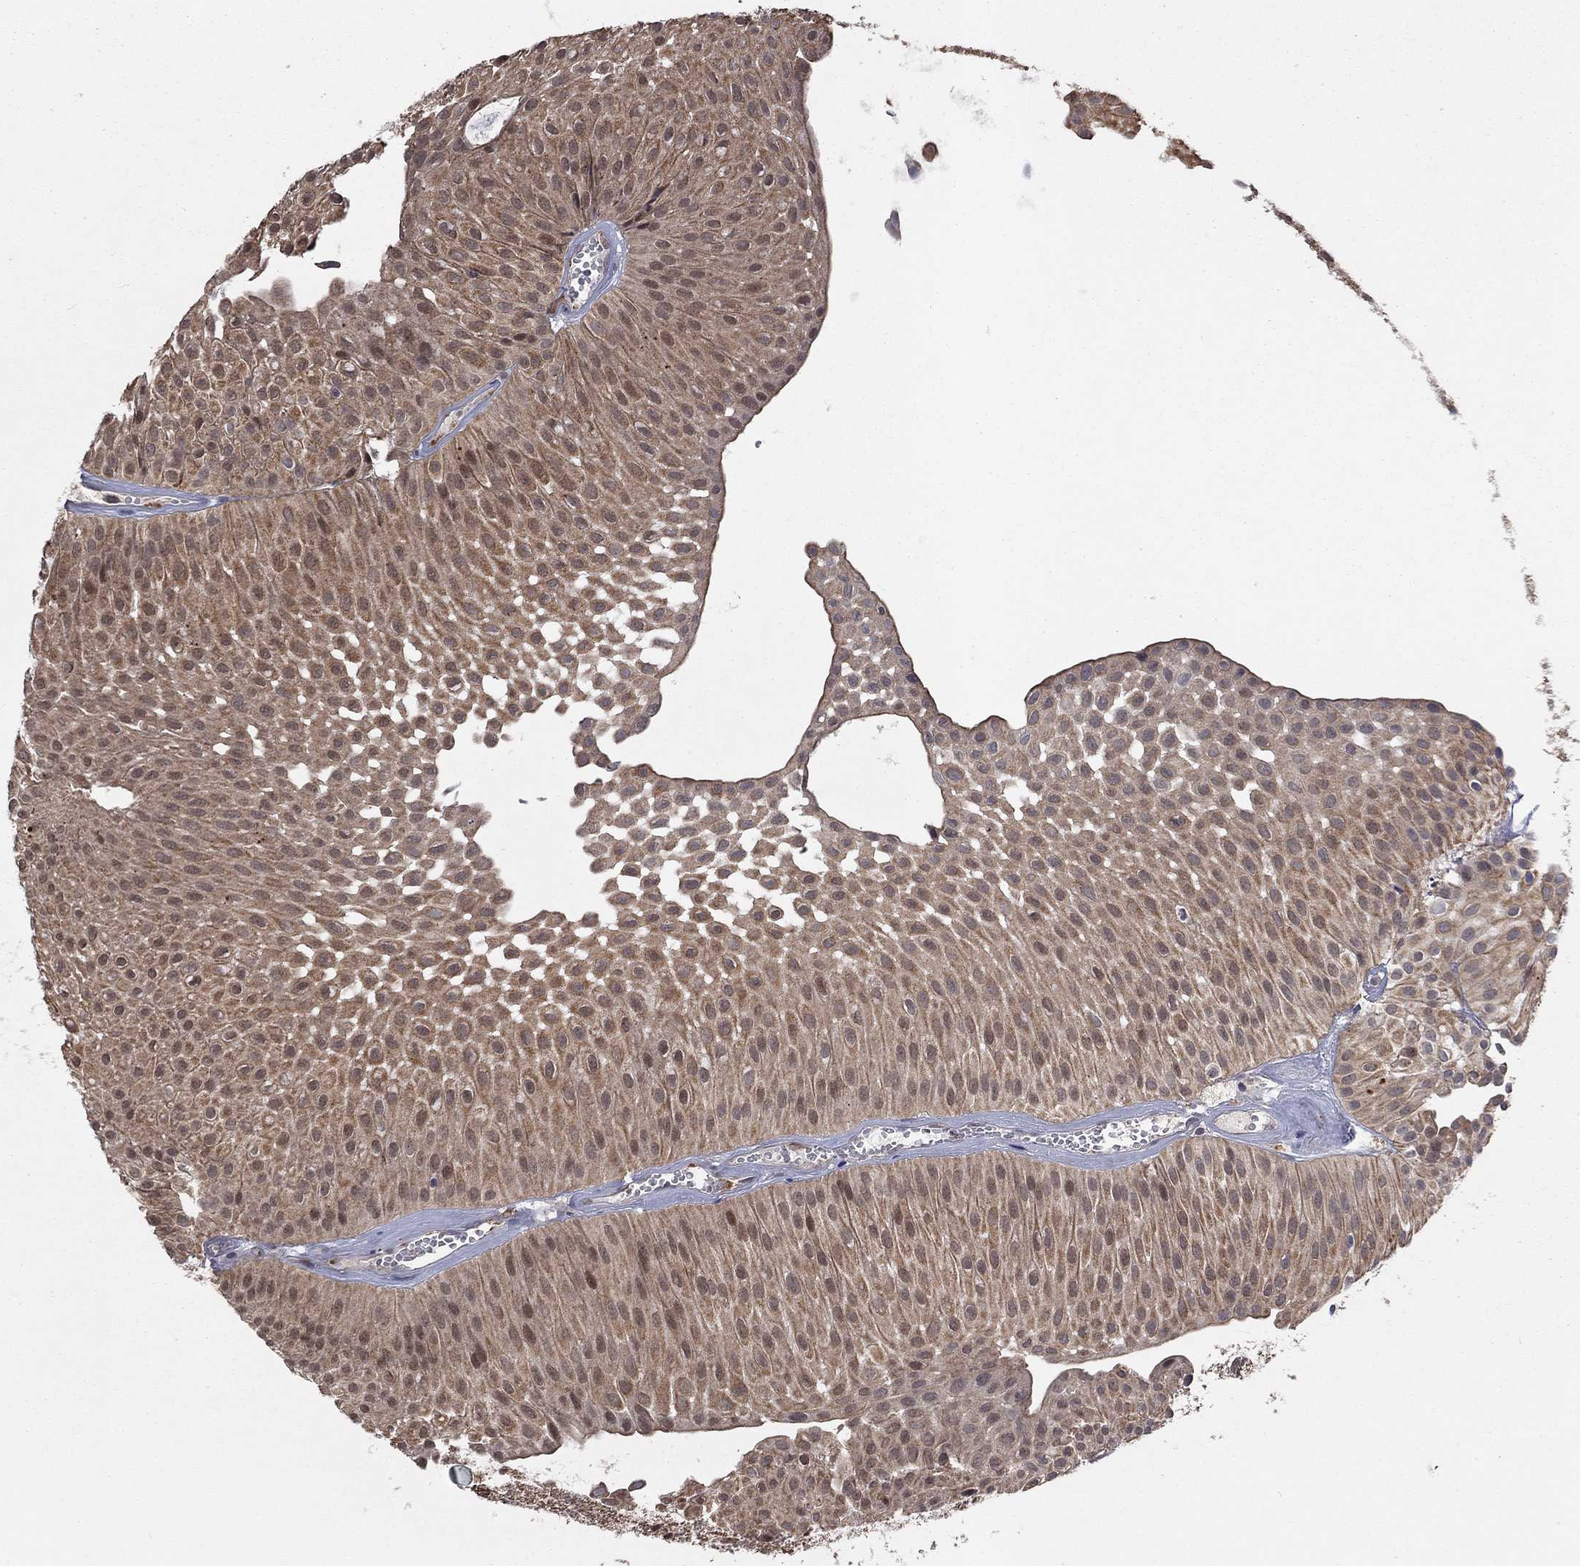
{"staining": {"intensity": "weak", "quantity": "25%-75%", "location": "cytoplasmic/membranous,nuclear"}, "tissue": "urothelial cancer", "cell_type": "Tumor cells", "image_type": "cancer", "snomed": [{"axis": "morphology", "description": "Urothelial carcinoma, Low grade"}, {"axis": "topography", "description": "Urinary bladder"}], "caption": "Tumor cells reveal low levels of weak cytoplasmic/membranous and nuclear positivity in approximately 25%-75% of cells in low-grade urothelial carcinoma.", "gene": "IAH1", "patient": {"sex": "male", "age": 64}}